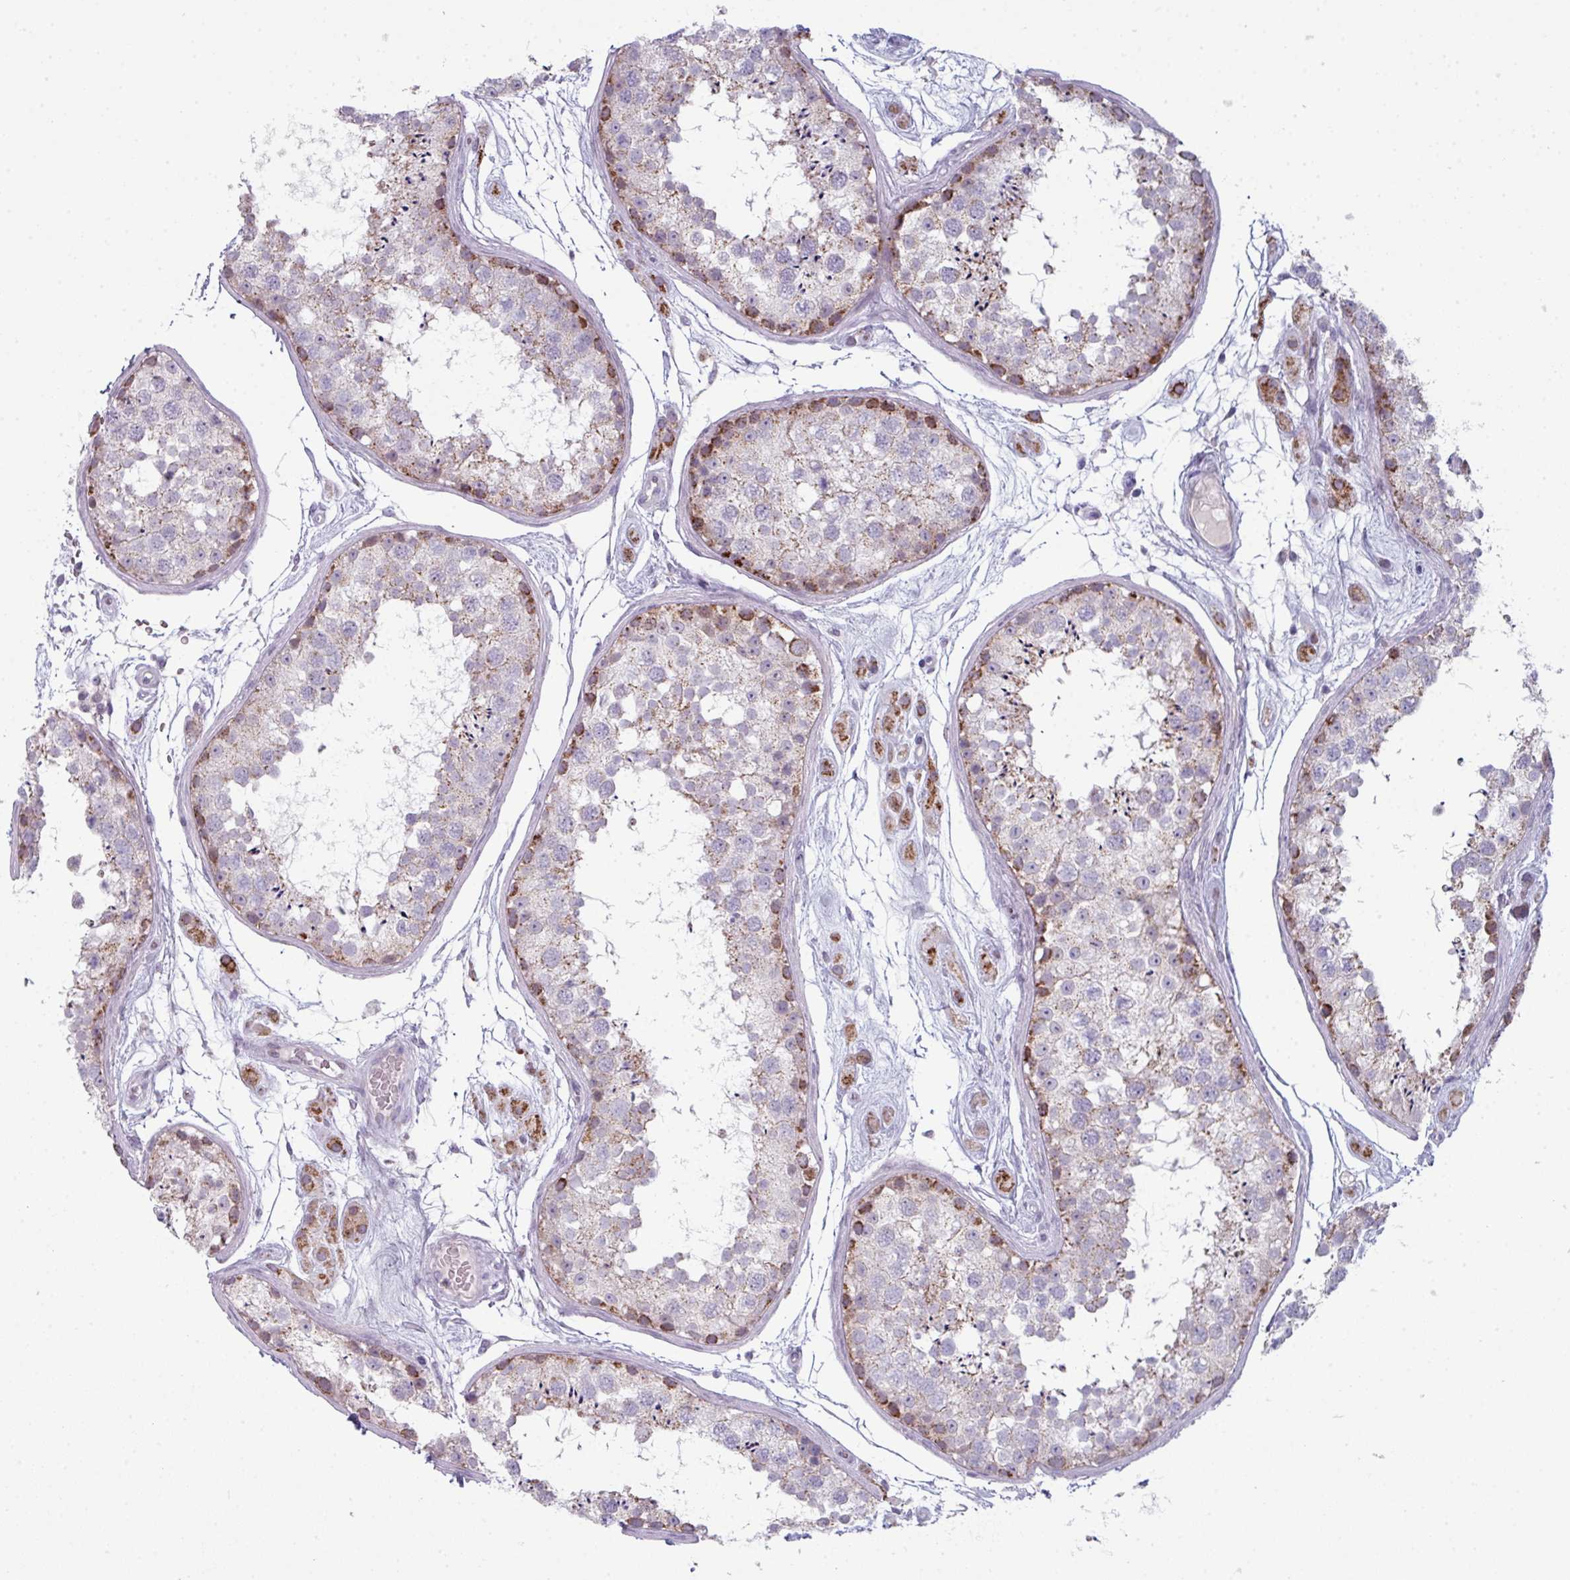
{"staining": {"intensity": "moderate", "quantity": "25%-75%", "location": "cytoplasmic/membranous"}, "tissue": "testis", "cell_type": "Cells in seminiferous ducts", "image_type": "normal", "snomed": [{"axis": "morphology", "description": "Normal tissue, NOS"}, {"axis": "topography", "description": "Testis"}], "caption": "This image exhibits normal testis stained with immunohistochemistry to label a protein in brown. The cytoplasmic/membranous of cells in seminiferous ducts show moderate positivity for the protein. Nuclei are counter-stained blue.", "gene": "ZNF615", "patient": {"sex": "male", "age": 25}}